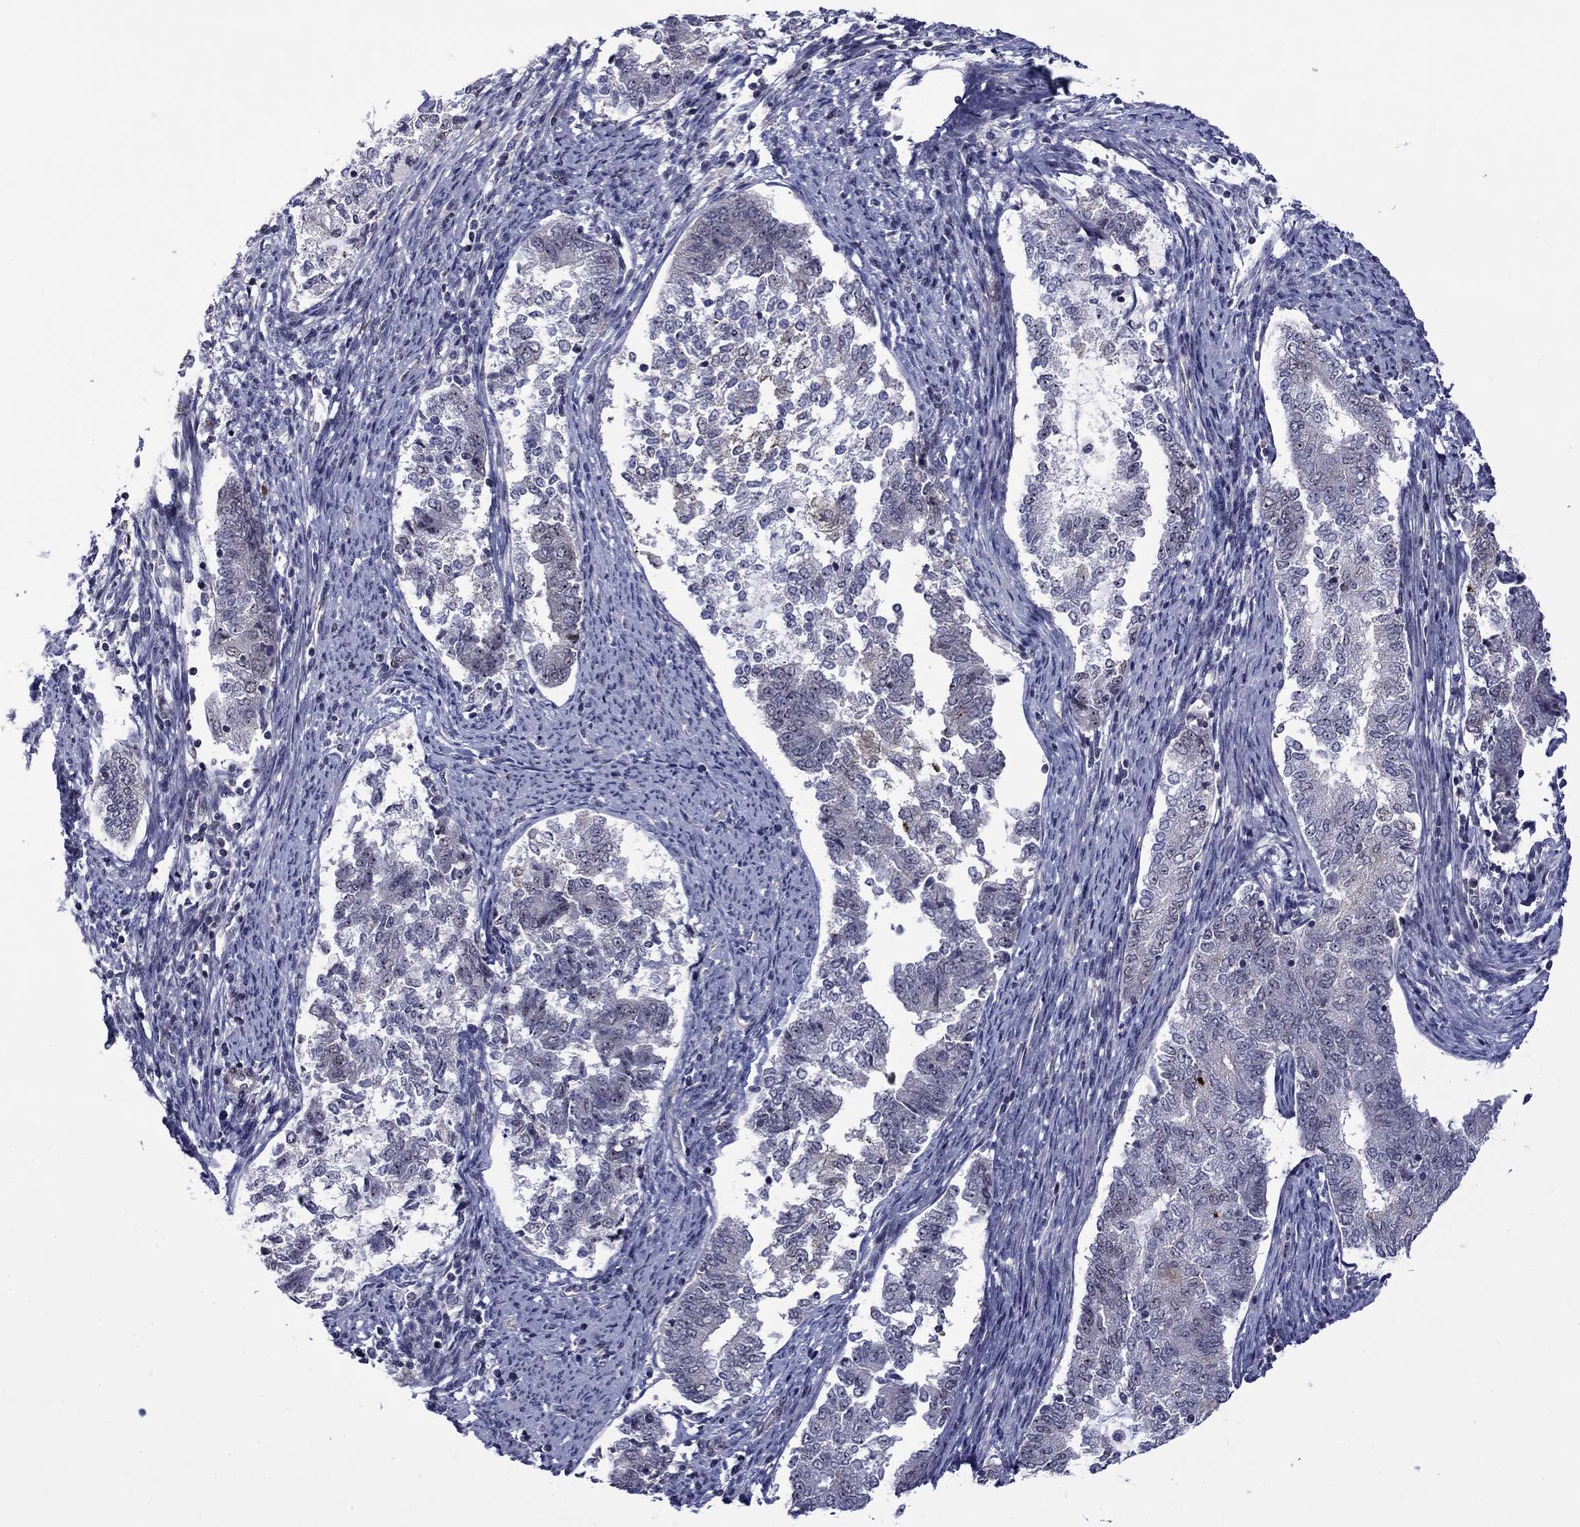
{"staining": {"intensity": "negative", "quantity": "none", "location": "none"}, "tissue": "endometrial cancer", "cell_type": "Tumor cells", "image_type": "cancer", "snomed": [{"axis": "morphology", "description": "Adenocarcinoma, NOS"}, {"axis": "topography", "description": "Endometrium"}], "caption": "This photomicrograph is of endometrial adenocarcinoma stained with immunohistochemistry (IHC) to label a protein in brown with the nuclei are counter-stained blue. There is no positivity in tumor cells.", "gene": "SURF2", "patient": {"sex": "female", "age": 65}}